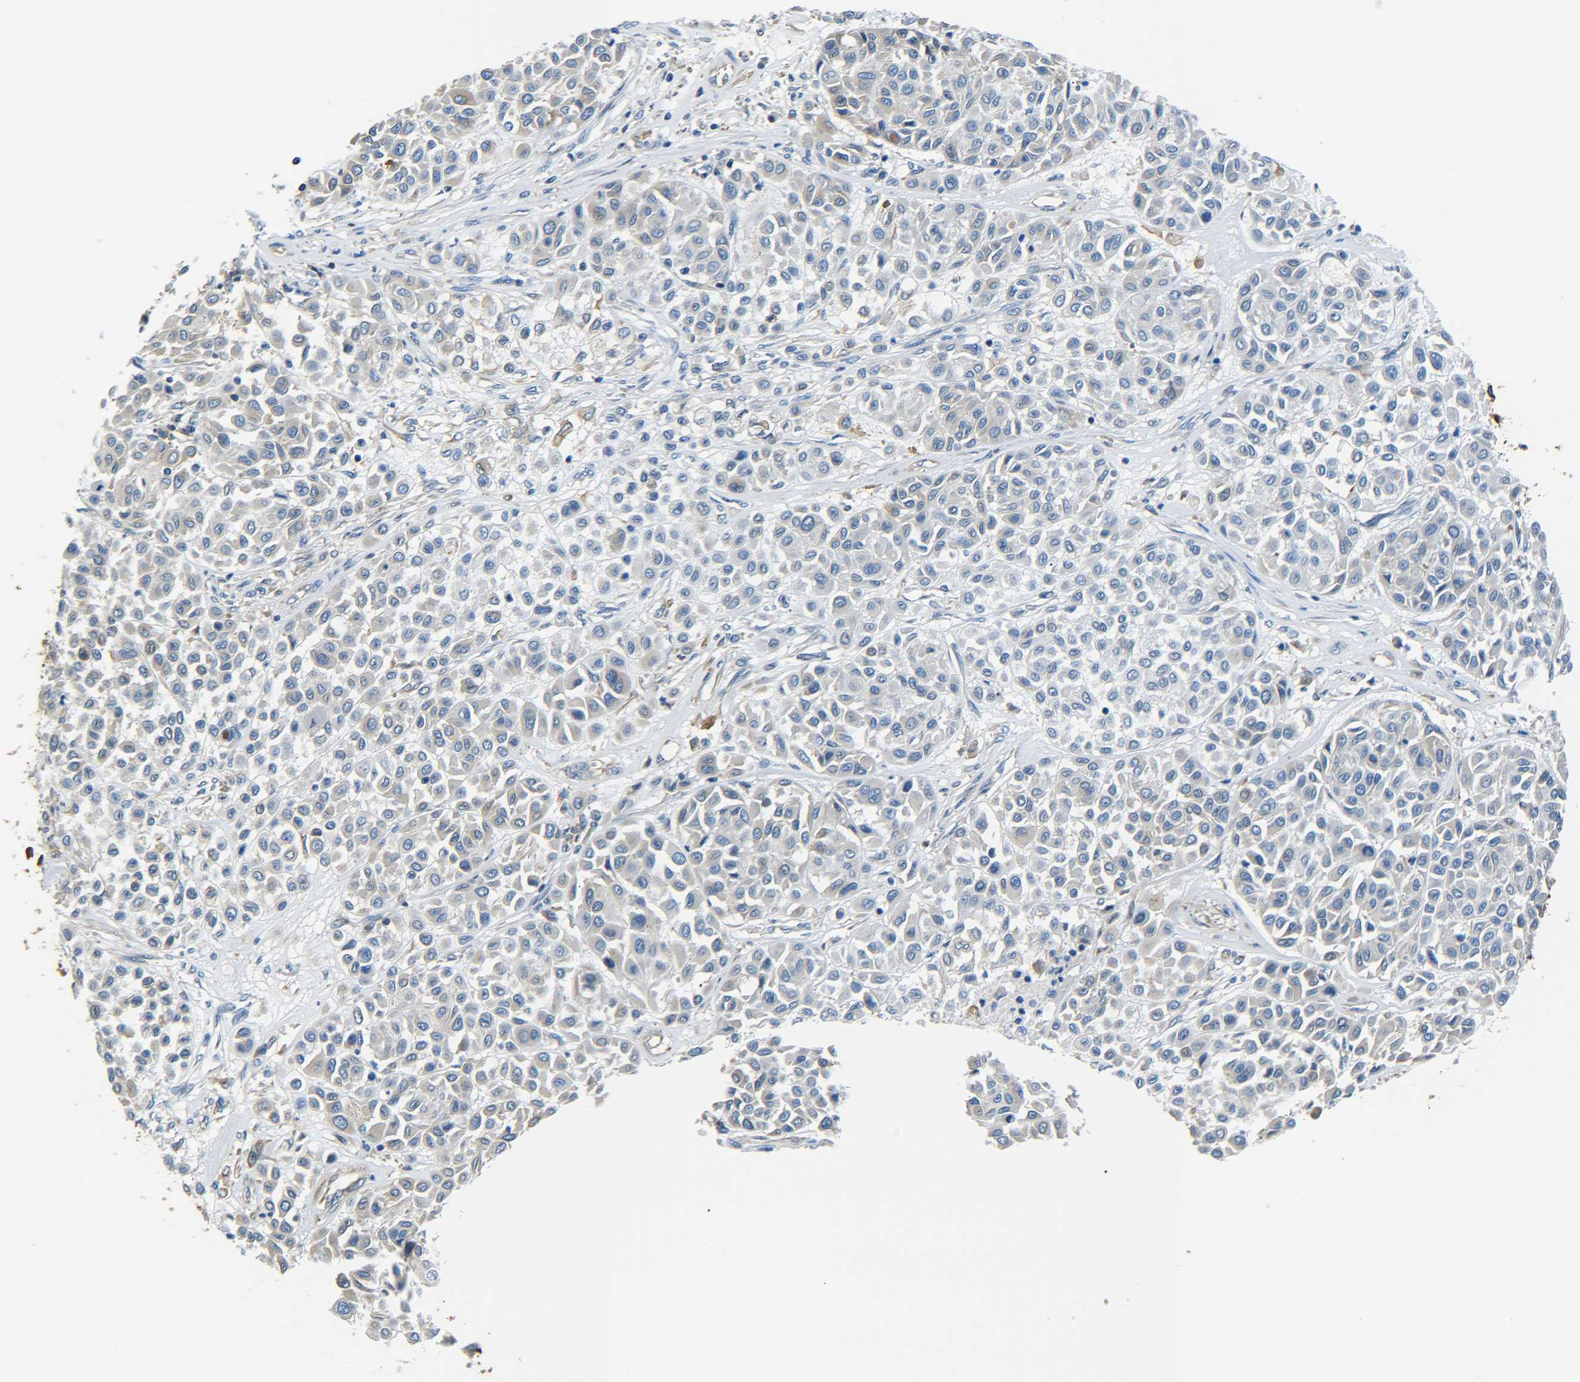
{"staining": {"intensity": "negative", "quantity": "none", "location": "none"}, "tissue": "melanoma", "cell_type": "Tumor cells", "image_type": "cancer", "snomed": [{"axis": "morphology", "description": "Malignant melanoma, Metastatic site"}, {"axis": "topography", "description": "Soft tissue"}], "caption": "Immunohistochemistry (IHC) image of human malignant melanoma (metastatic site) stained for a protein (brown), which displays no positivity in tumor cells. (Stains: DAB (3,3'-diaminobenzidine) immunohistochemistry with hematoxylin counter stain, Microscopy: brightfield microscopy at high magnification).", "gene": "TUBB", "patient": {"sex": "male", "age": 41}}